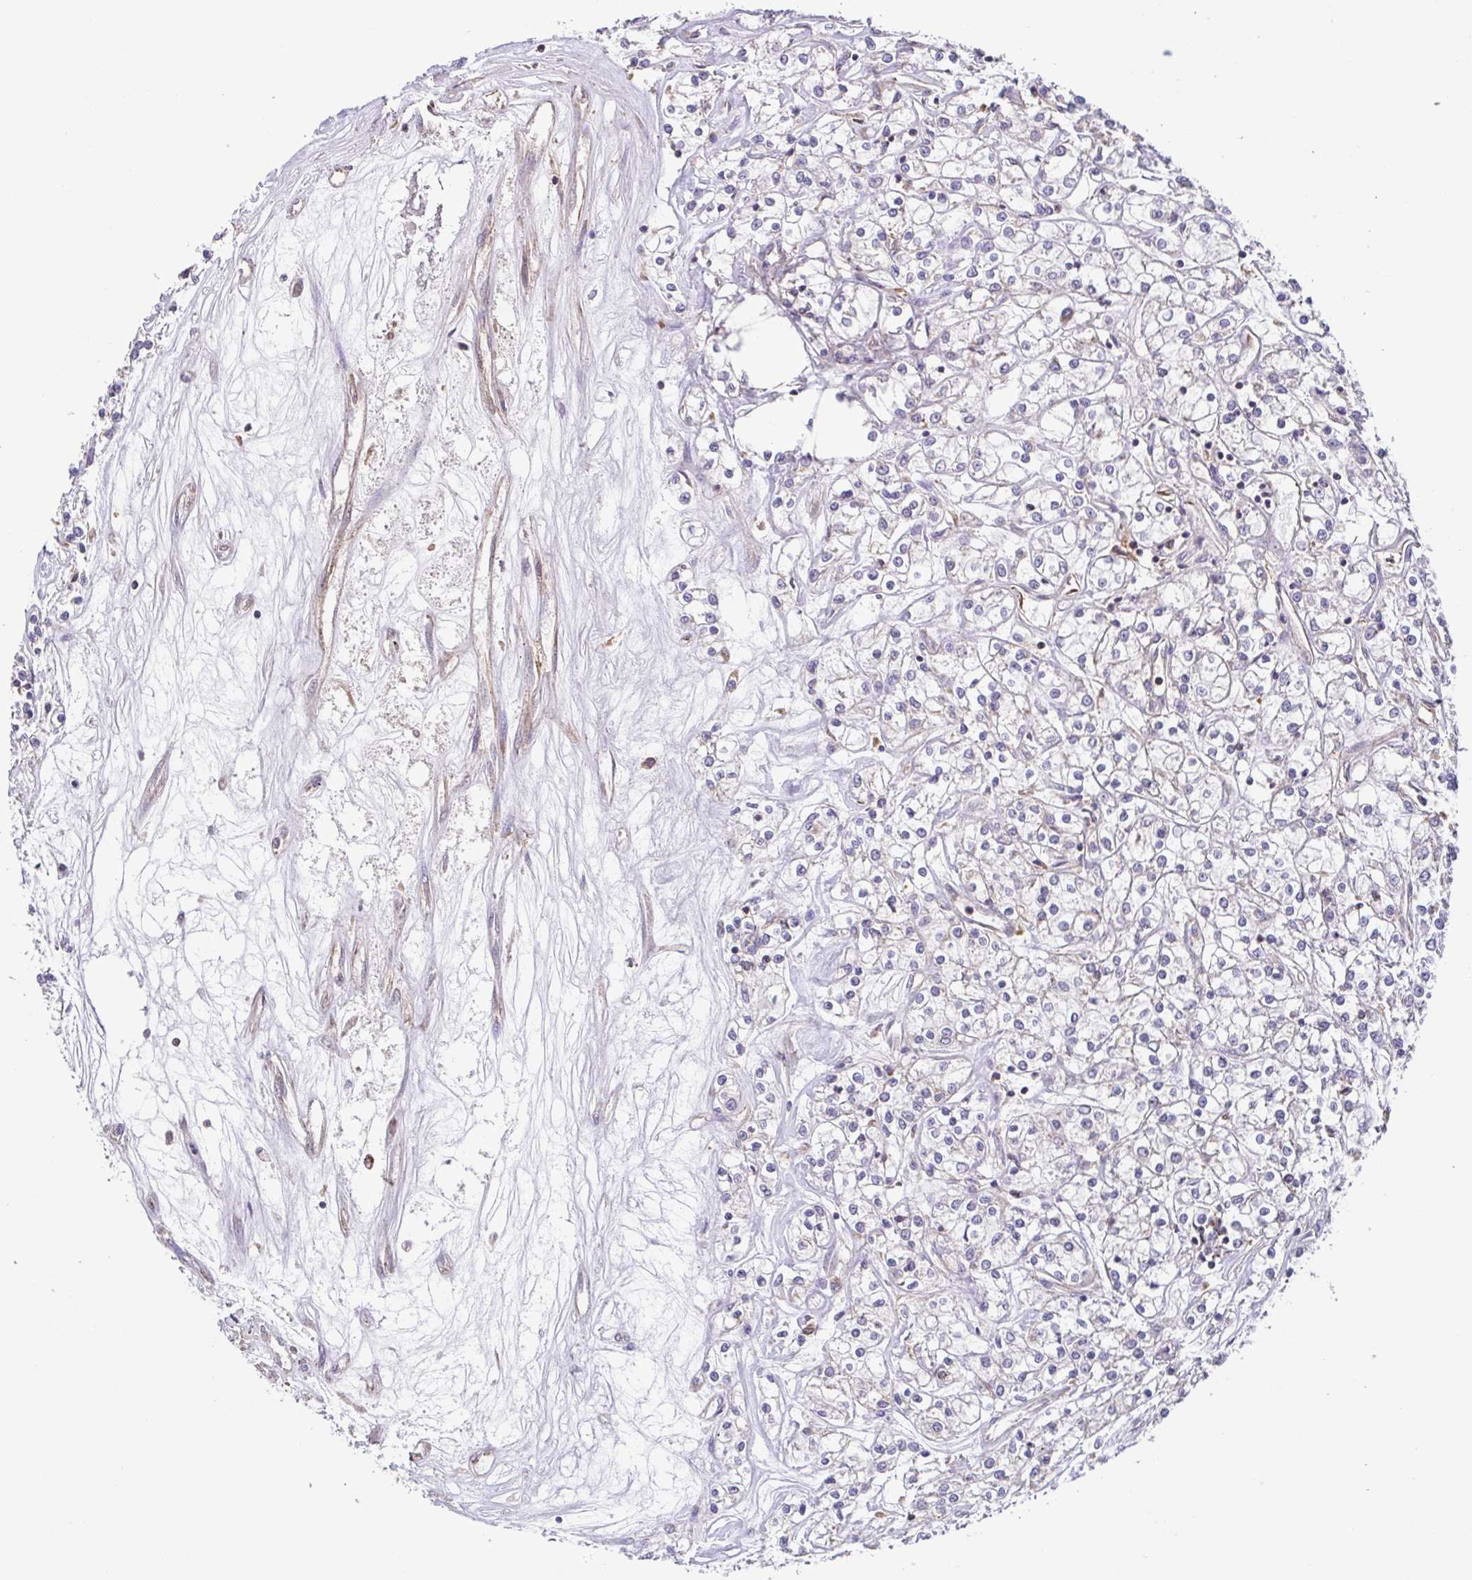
{"staining": {"intensity": "negative", "quantity": "none", "location": "none"}, "tissue": "renal cancer", "cell_type": "Tumor cells", "image_type": "cancer", "snomed": [{"axis": "morphology", "description": "Adenocarcinoma, NOS"}, {"axis": "topography", "description": "Kidney"}], "caption": "Renal cancer stained for a protein using immunohistochemistry (IHC) demonstrates no expression tumor cells.", "gene": "DIP2B", "patient": {"sex": "female", "age": 59}}